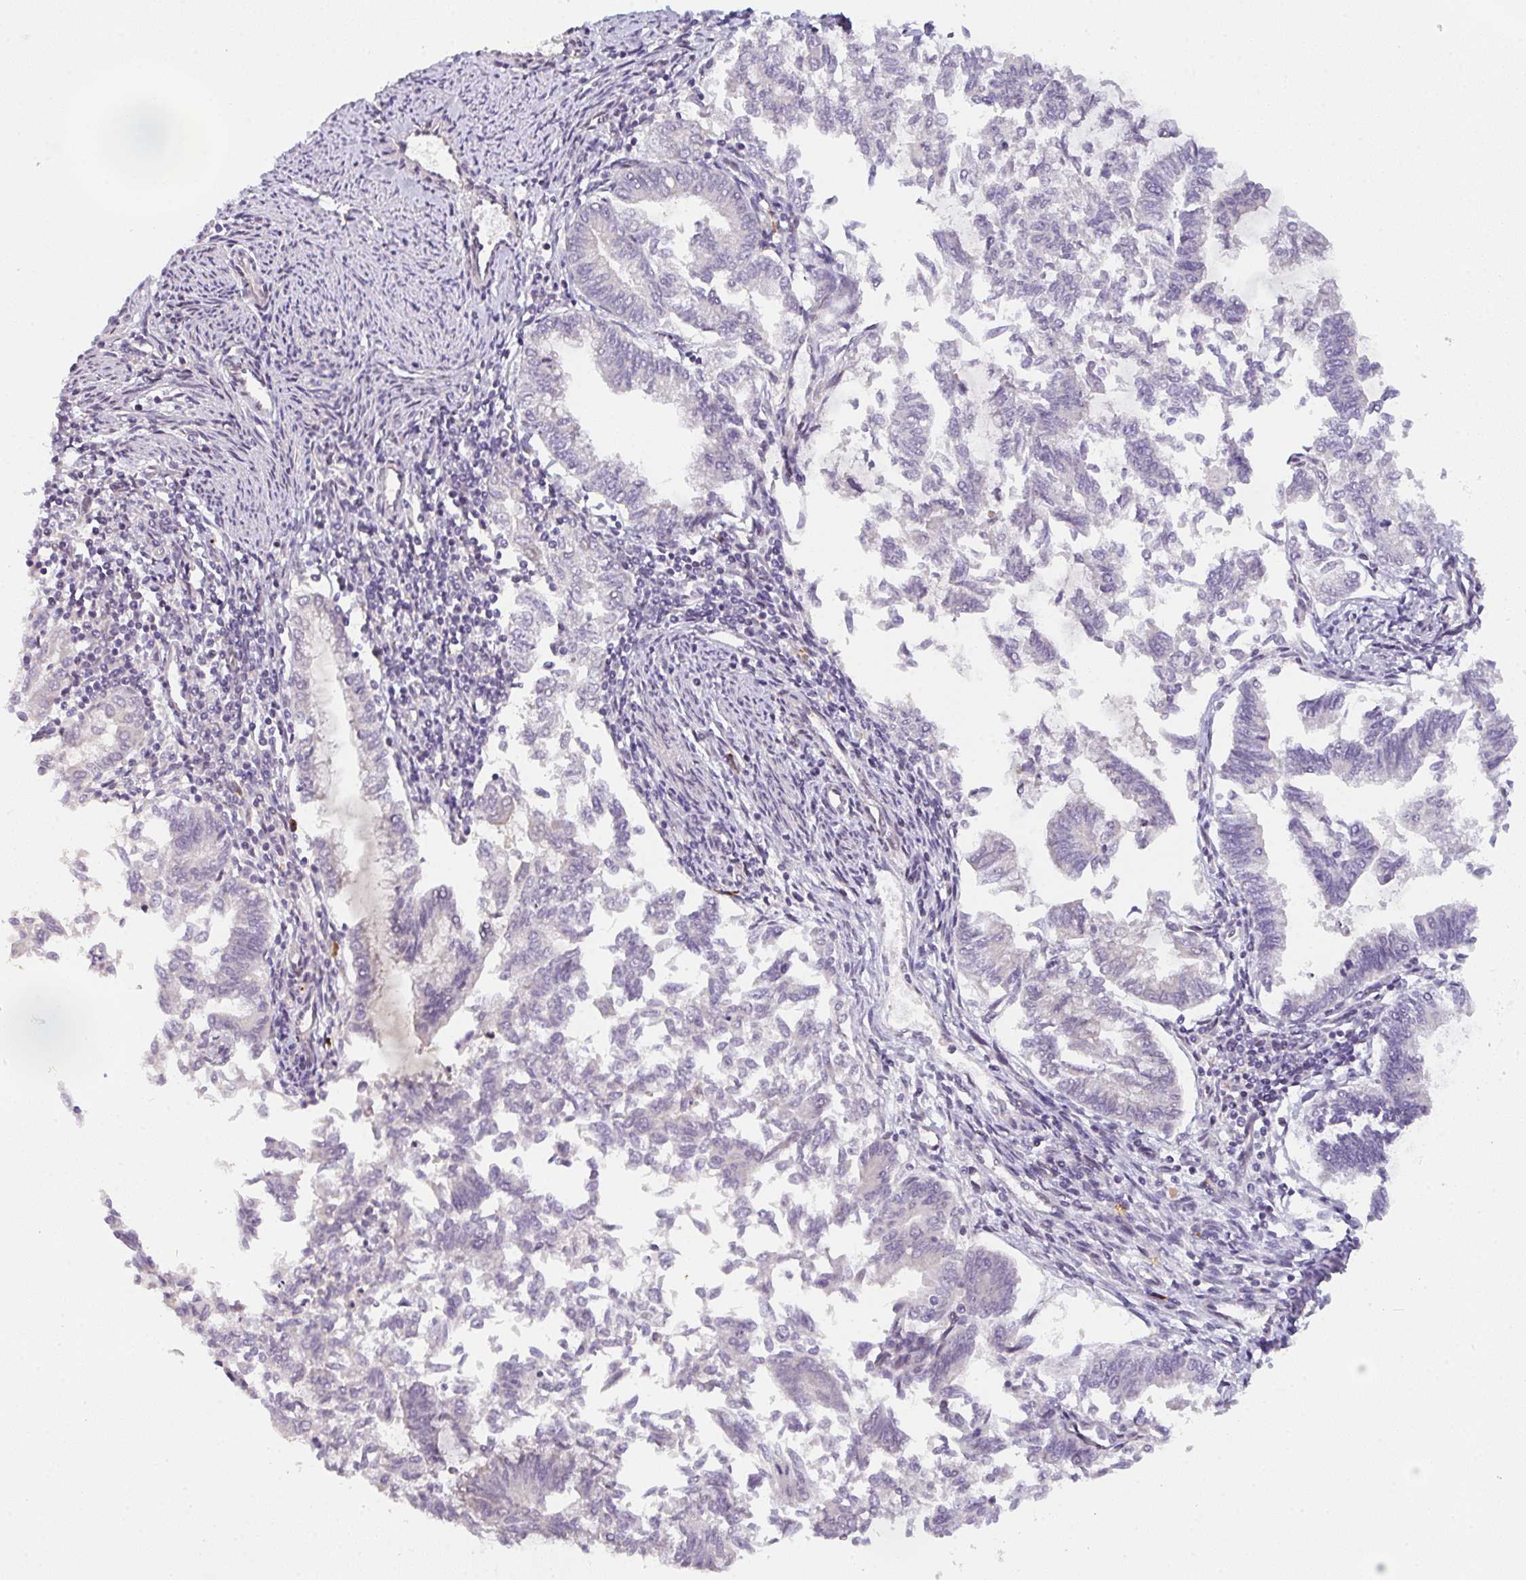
{"staining": {"intensity": "negative", "quantity": "none", "location": "none"}, "tissue": "endometrial cancer", "cell_type": "Tumor cells", "image_type": "cancer", "snomed": [{"axis": "morphology", "description": "Adenocarcinoma, NOS"}, {"axis": "topography", "description": "Endometrium"}], "caption": "The histopathology image exhibits no staining of tumor cells in endometrial adenocarcinoma.", "gene": "TNFRSF10A", "patient": {"sex": "female", "age": 79}}